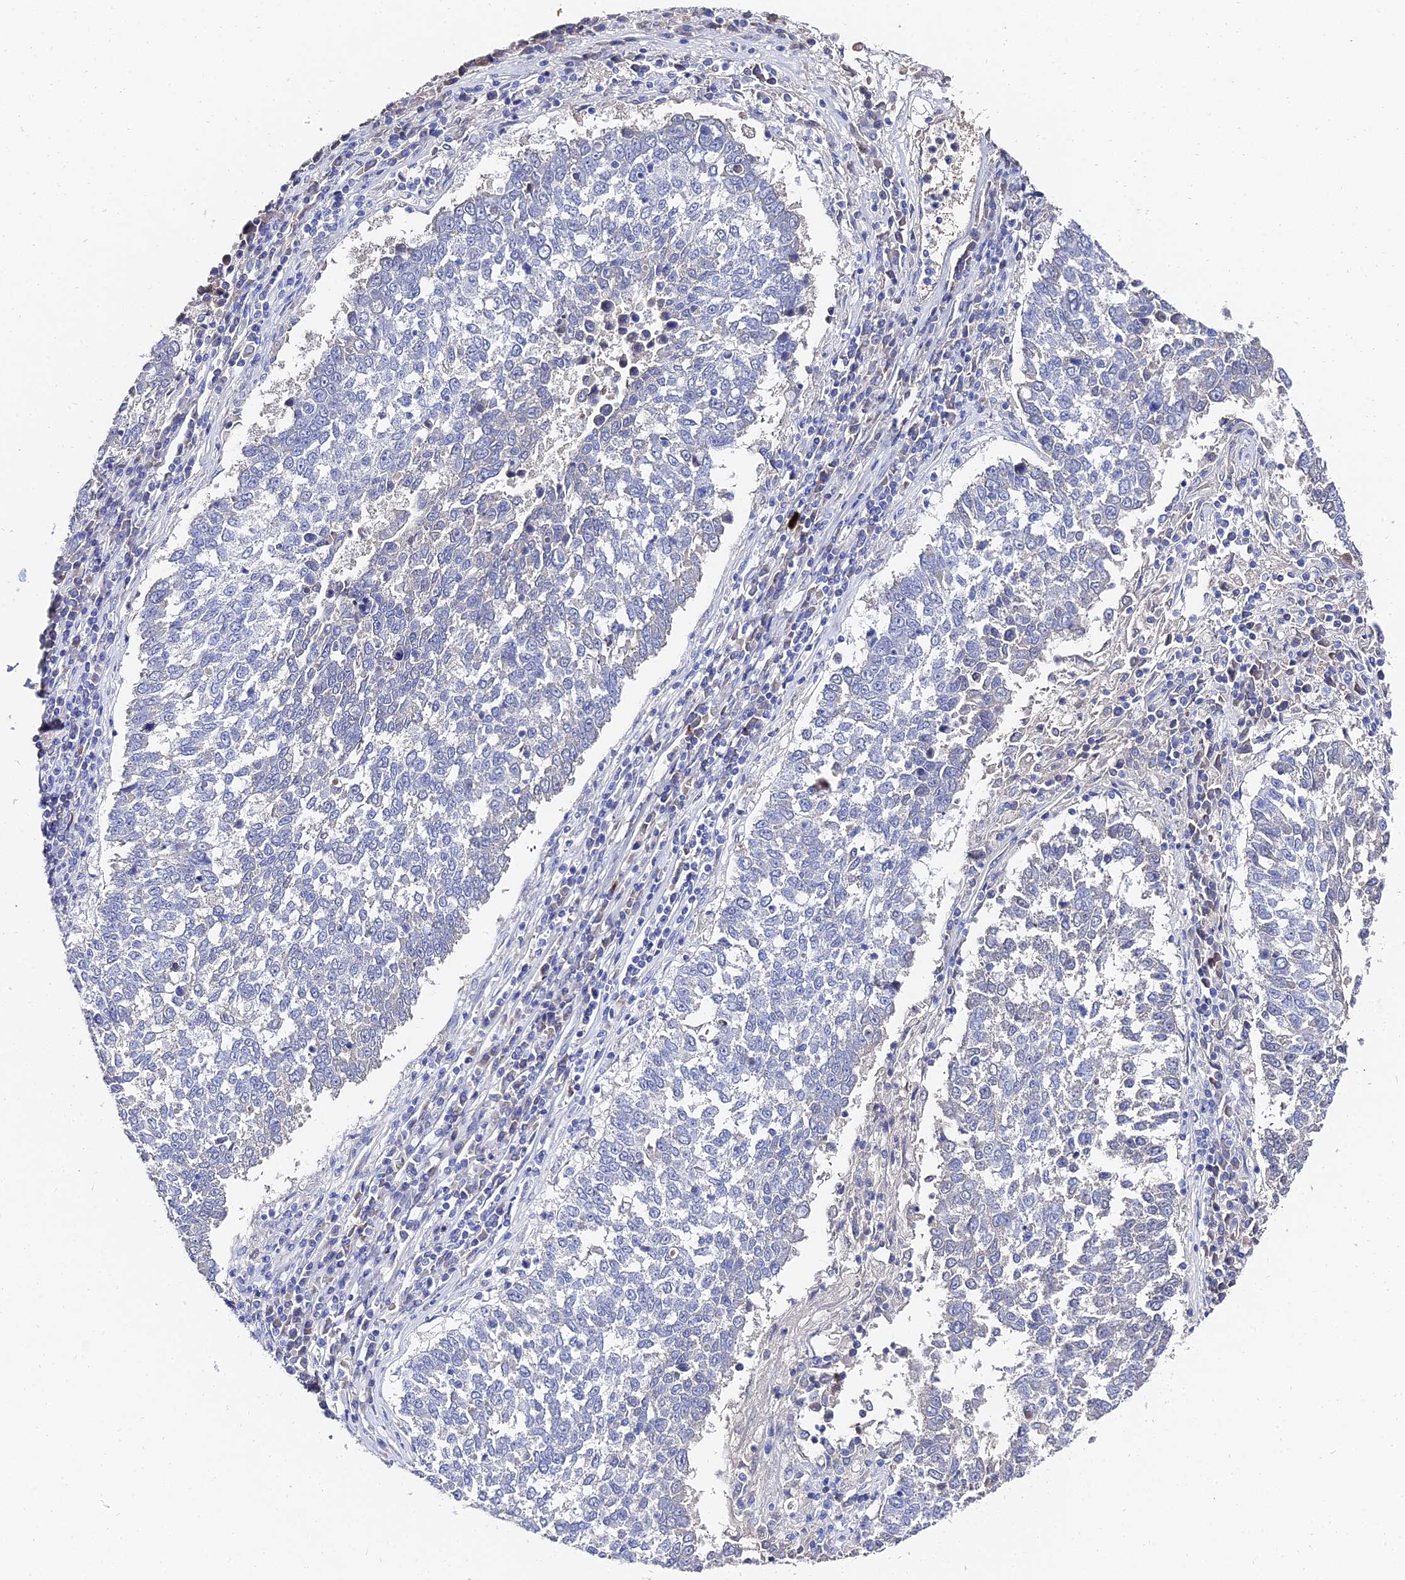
{"staining": {"intensity": "negative", "quantity": "none", "location": "none"}, "tissue": "lung cancer", "cell_type": "Tumor cells", "image_type": "cancer", "snomed": [{"axis": "morphology", "description": "Squamous cell carcinoma, NOS"}, {"axis": "topography", "description": "Lung"}], "caption": "This is a micrograph of immunohistochemistry staining of lung squamous cell carcinoma, which shows no staining in tumor cells.", "gene": "KRT17", "patient": {"sex": "male", "age": 73}}